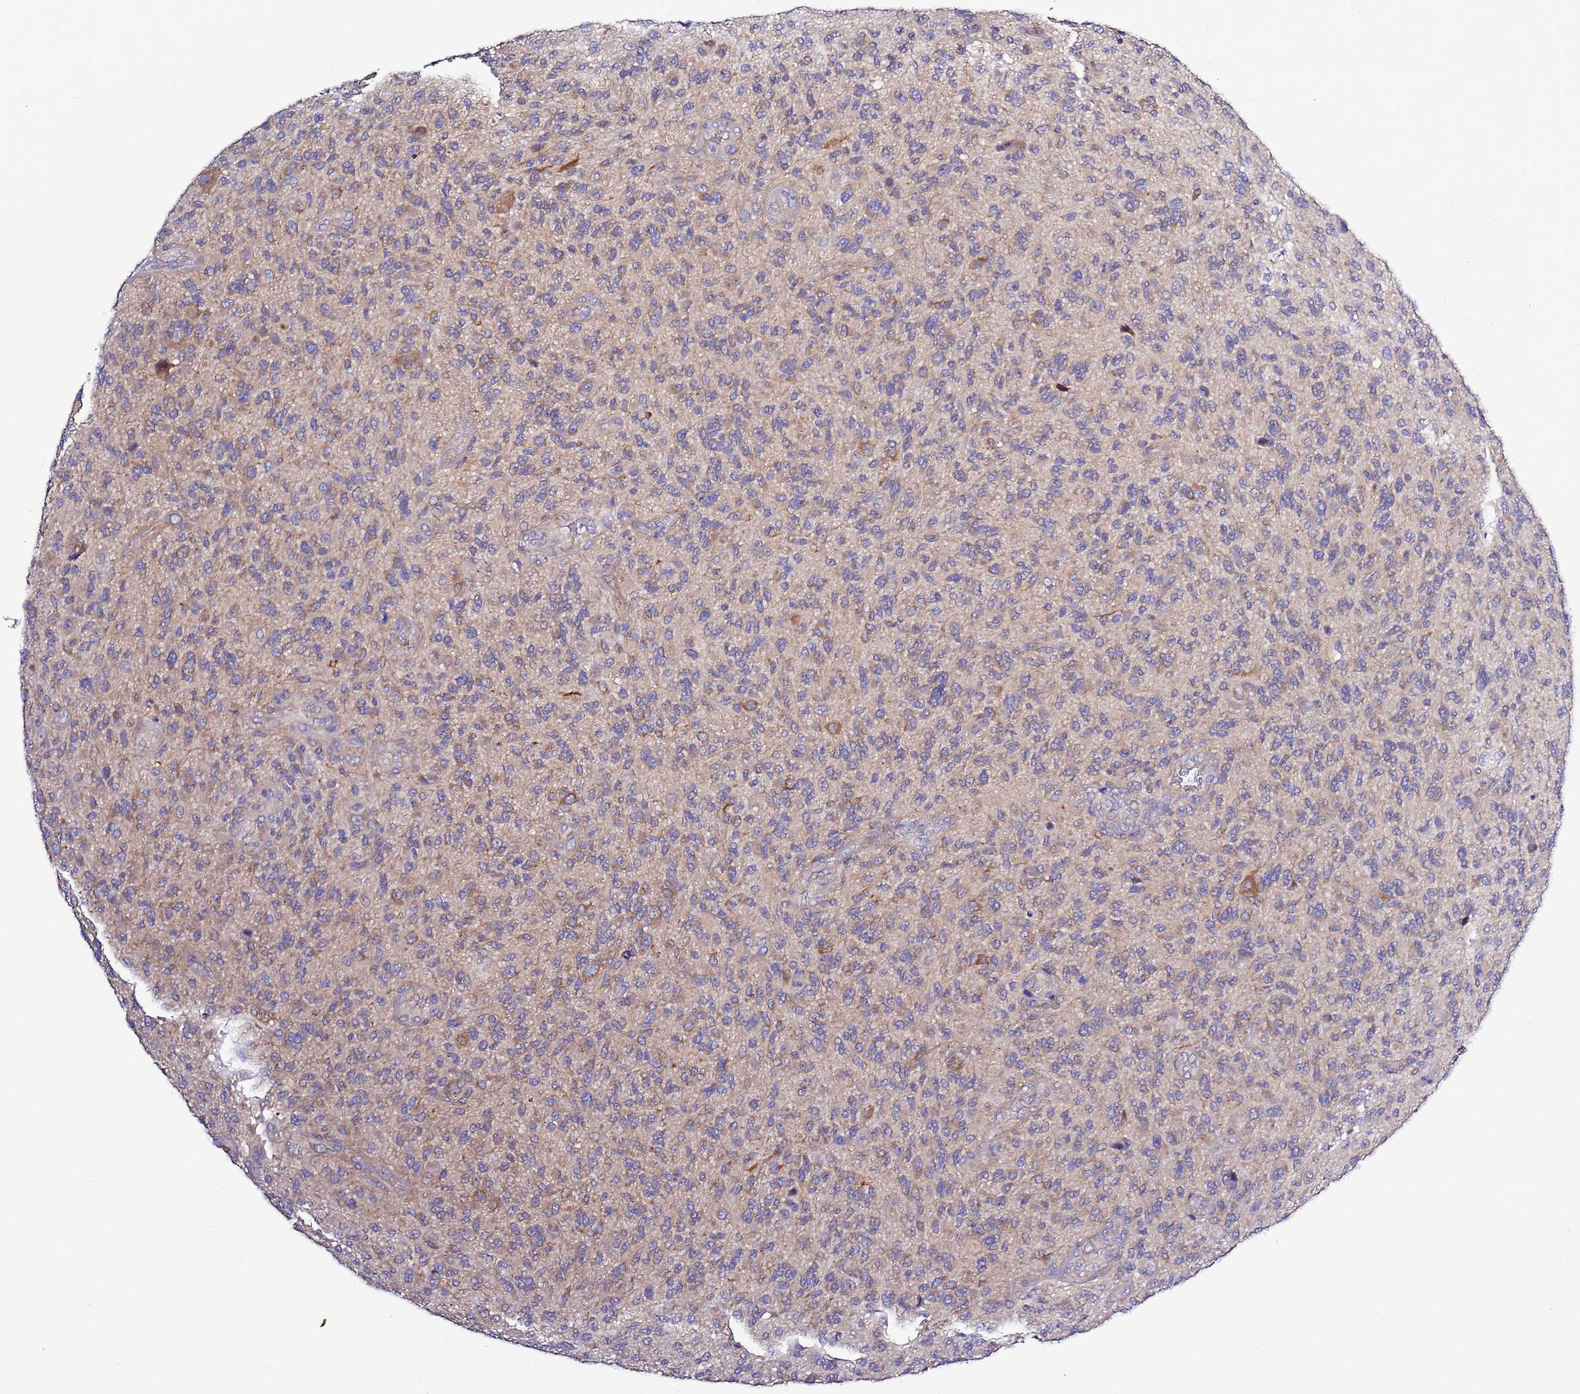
{"staining": {"intensity": "weak", "quantity": "<25%", "location": "cytoplasmic/membranous"}, "tissue": "glioma", "cell_type": "Tumor cells", "image_type": "cancer", "snomed": [{"axis": "morphology", "description": "Glioma, malignant, High grade"}, {"axis": "topography", "description": "Brain"}], "caption": "Photomicrograph shows no protein expression in tumor cells of high-grade glioma (malignant) tissue.", "gene": "SPCS1", "patient": {"sex": "male", "age": 47}}